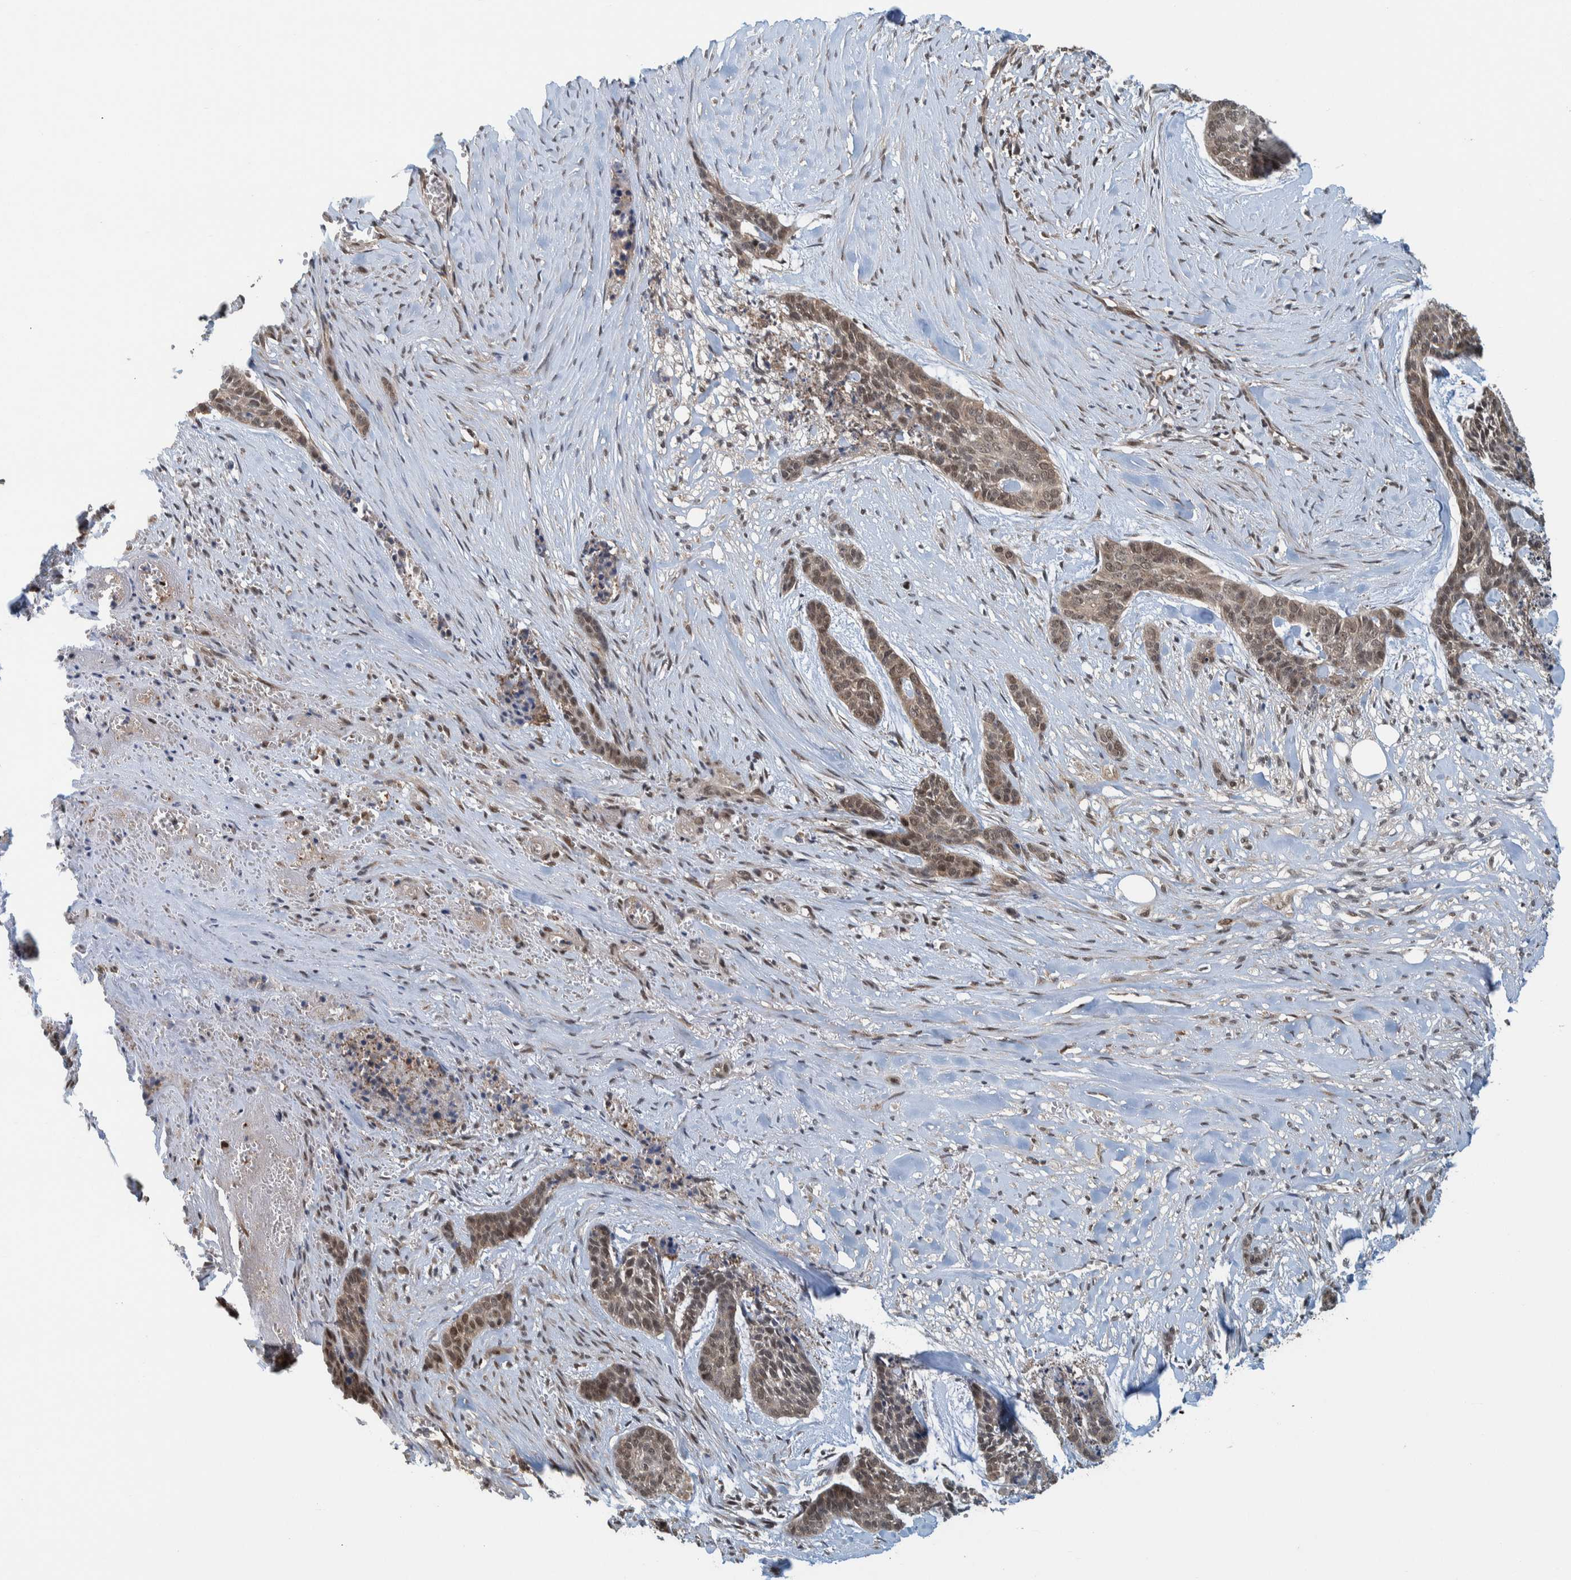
{"staining": {"intensity": "moderate", "quantity": ">75%", "location": "nuclear"}, "tissue": "skin cancer", "cell_type": "Tumor cells", "image_type": "cancer", "snomed": [{"axis": "morphology", "description": "Basal cell carcinoma"}, {"axis": "topography", "description": "Skin"}], "caption": "Immunohistochemistry (IHC) (DAB (3,3'-diaminobenzidine)) staining of skin cancer (basal cell carcinoma) exhibits moderate nuclear protein positivity in about >75% of tumor cells. (brown staining indicates protein expression, while blue staining denotes nuclei).", "gene": "COPS3", "patient": {"sex": "female", "age": 64}}